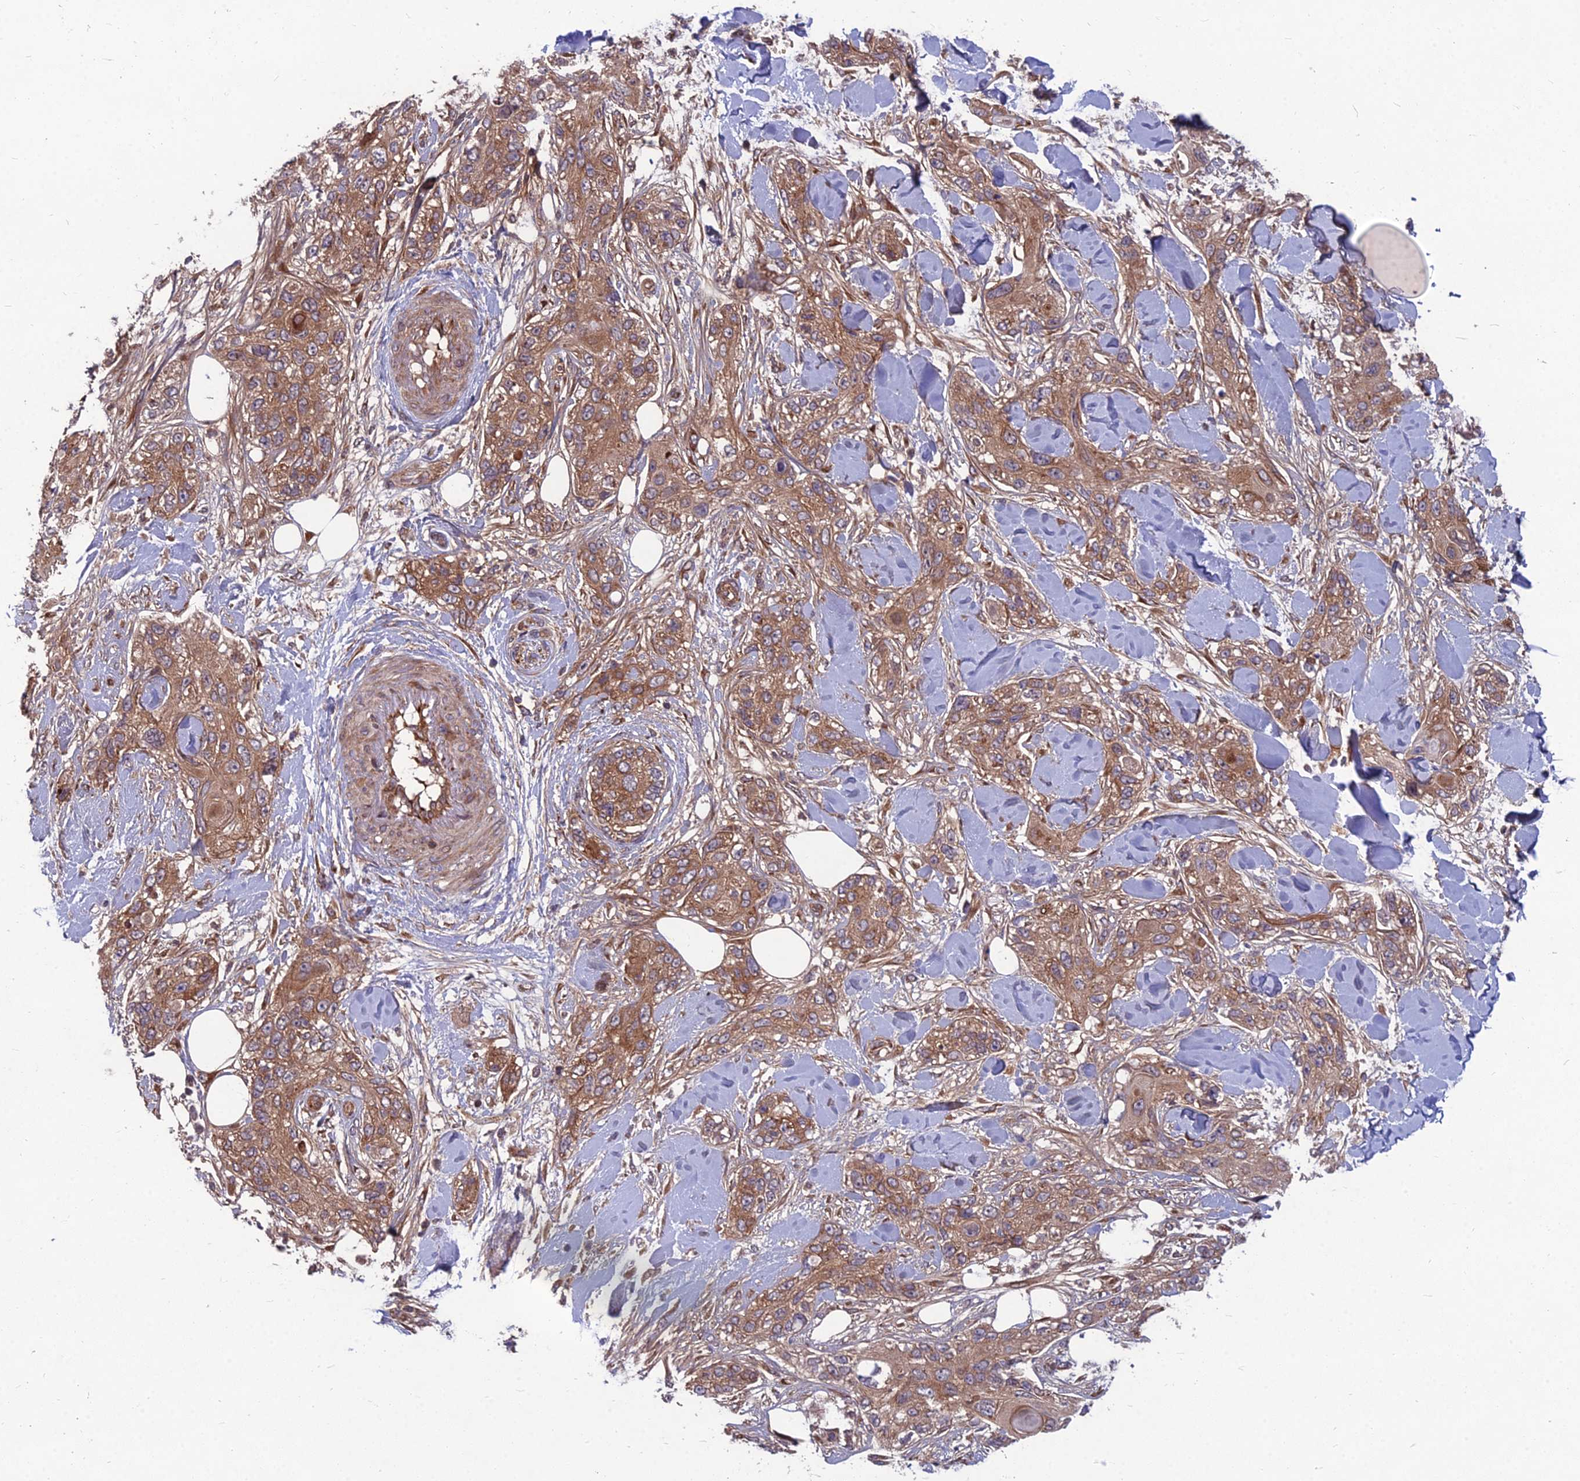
{"staining": {"intensity": "moderate", "quantity": ">75%", "location": "cytoplasmic/membranous"}, "tissue": "skin cancer", "cell_type": "Tumor cells", "image_type": "cancer", "snomed": [{"axis": "morphology", "description": "Normal tissue, NOS"}, {"axis": "morphology", "description": "Squamous cell carcinoma, NOS"}, {"axis": "topography", "description": "Skin"}], "caption": "Immunohistochemical staining of human squamous cell carcinoma (skin) demonstrates moderate cytoplasmic/membranous protein positivity in about >75% of tumor cells. (Stains: DAB in brown, nuclei in blue, Microscopy: brightfield microscopy at high magnification).", "gene": "MFSD8", "patient": {"sex": "male", "age": 72}}